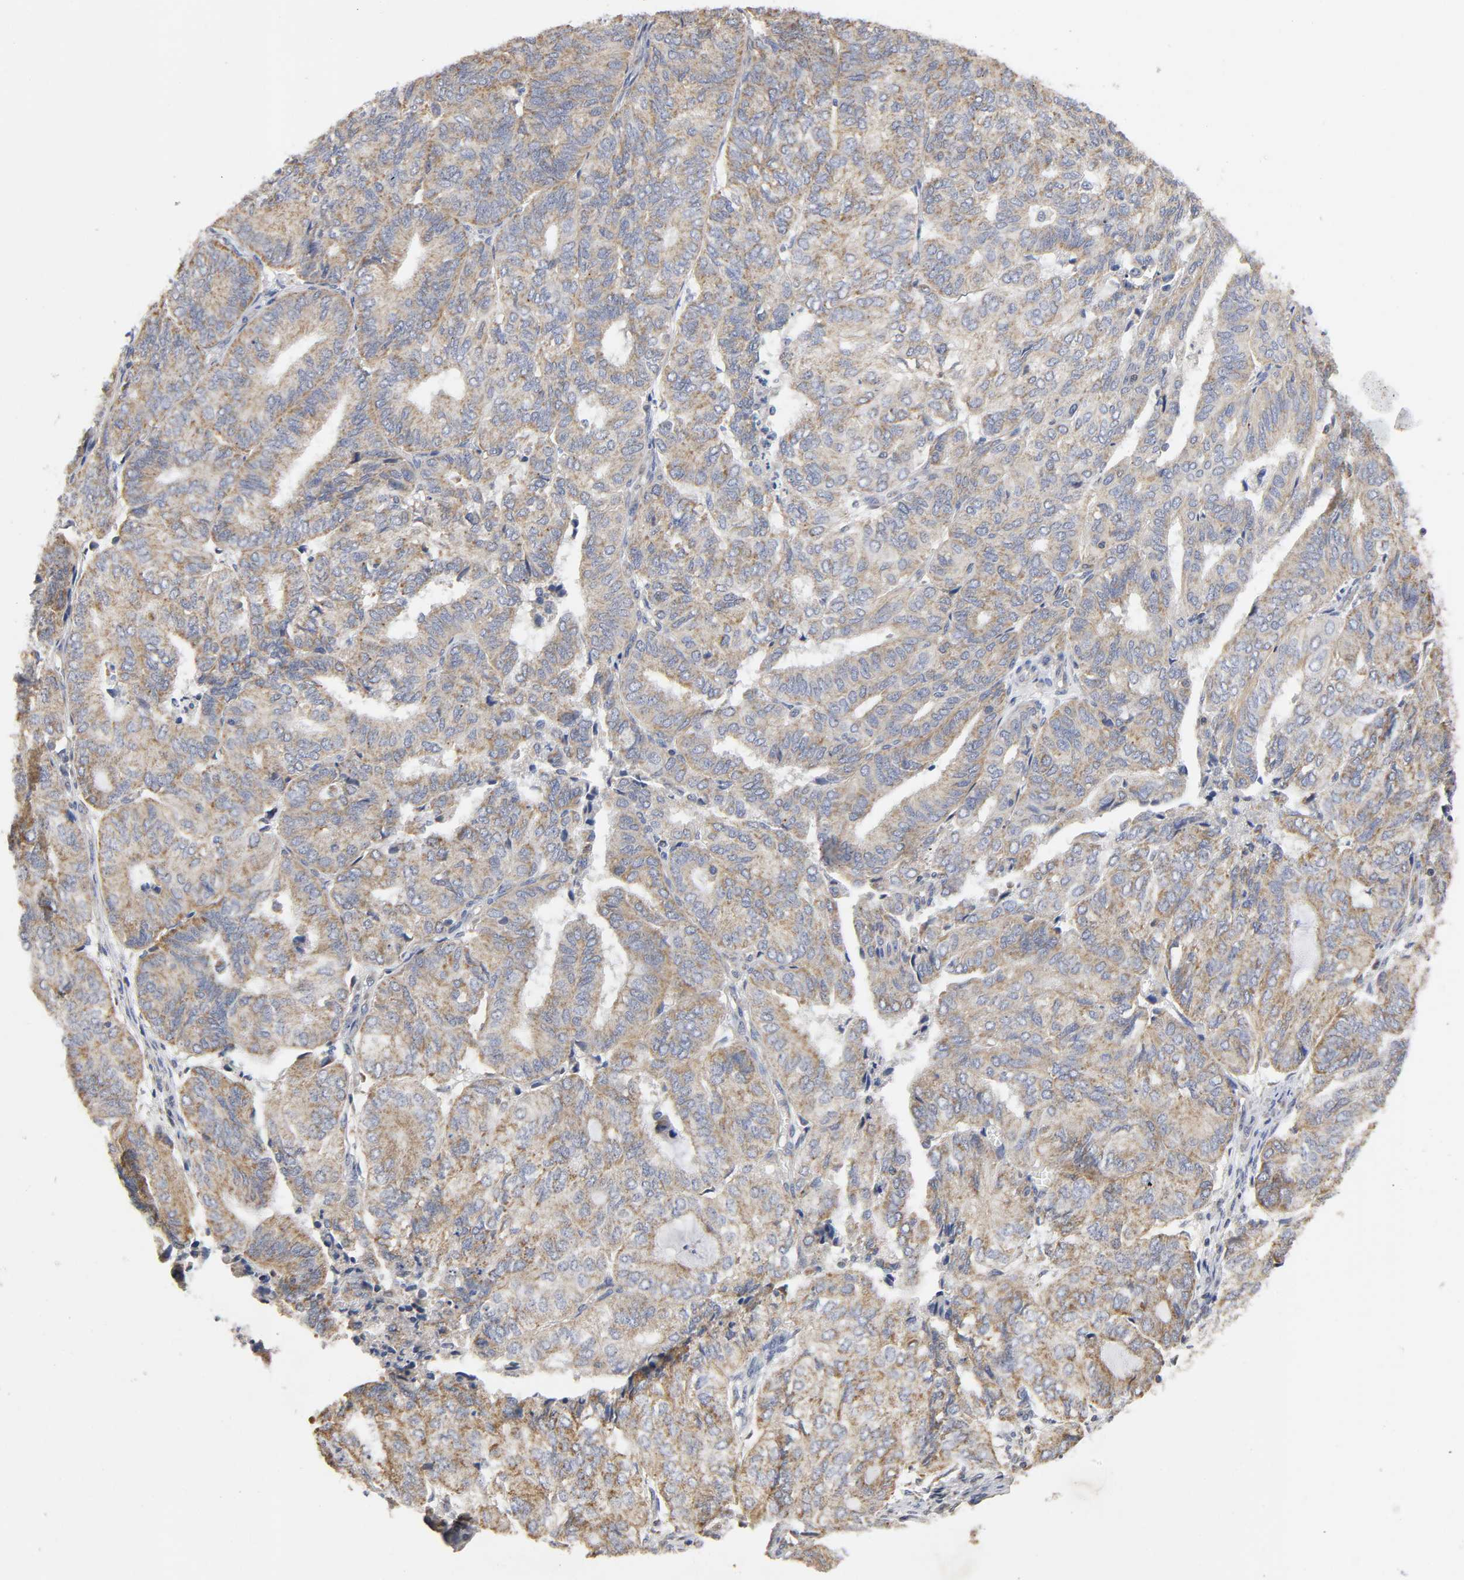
{"staining": {"intensity": "moderate", "quantity": ">75%", "location": "cytoplasmic/membranous"}, "tissue": "endometrial cancer", "cell_type": "Tumor cells", "image_type": "cancer", "snomed": [{"axis": "morphology", "description": "Adenocarcinoma, NOS"}, {"axis": "topography", "description": "Uterus"}], "caption": "A medium amount of moderate cytoplasmic/membranous staining is seen in approximately >75% of tumor cells in adenocarcinoma (endometrial) tissue.", "gene": "SYT16", "patient": {"sex": "female", "age": 60}}